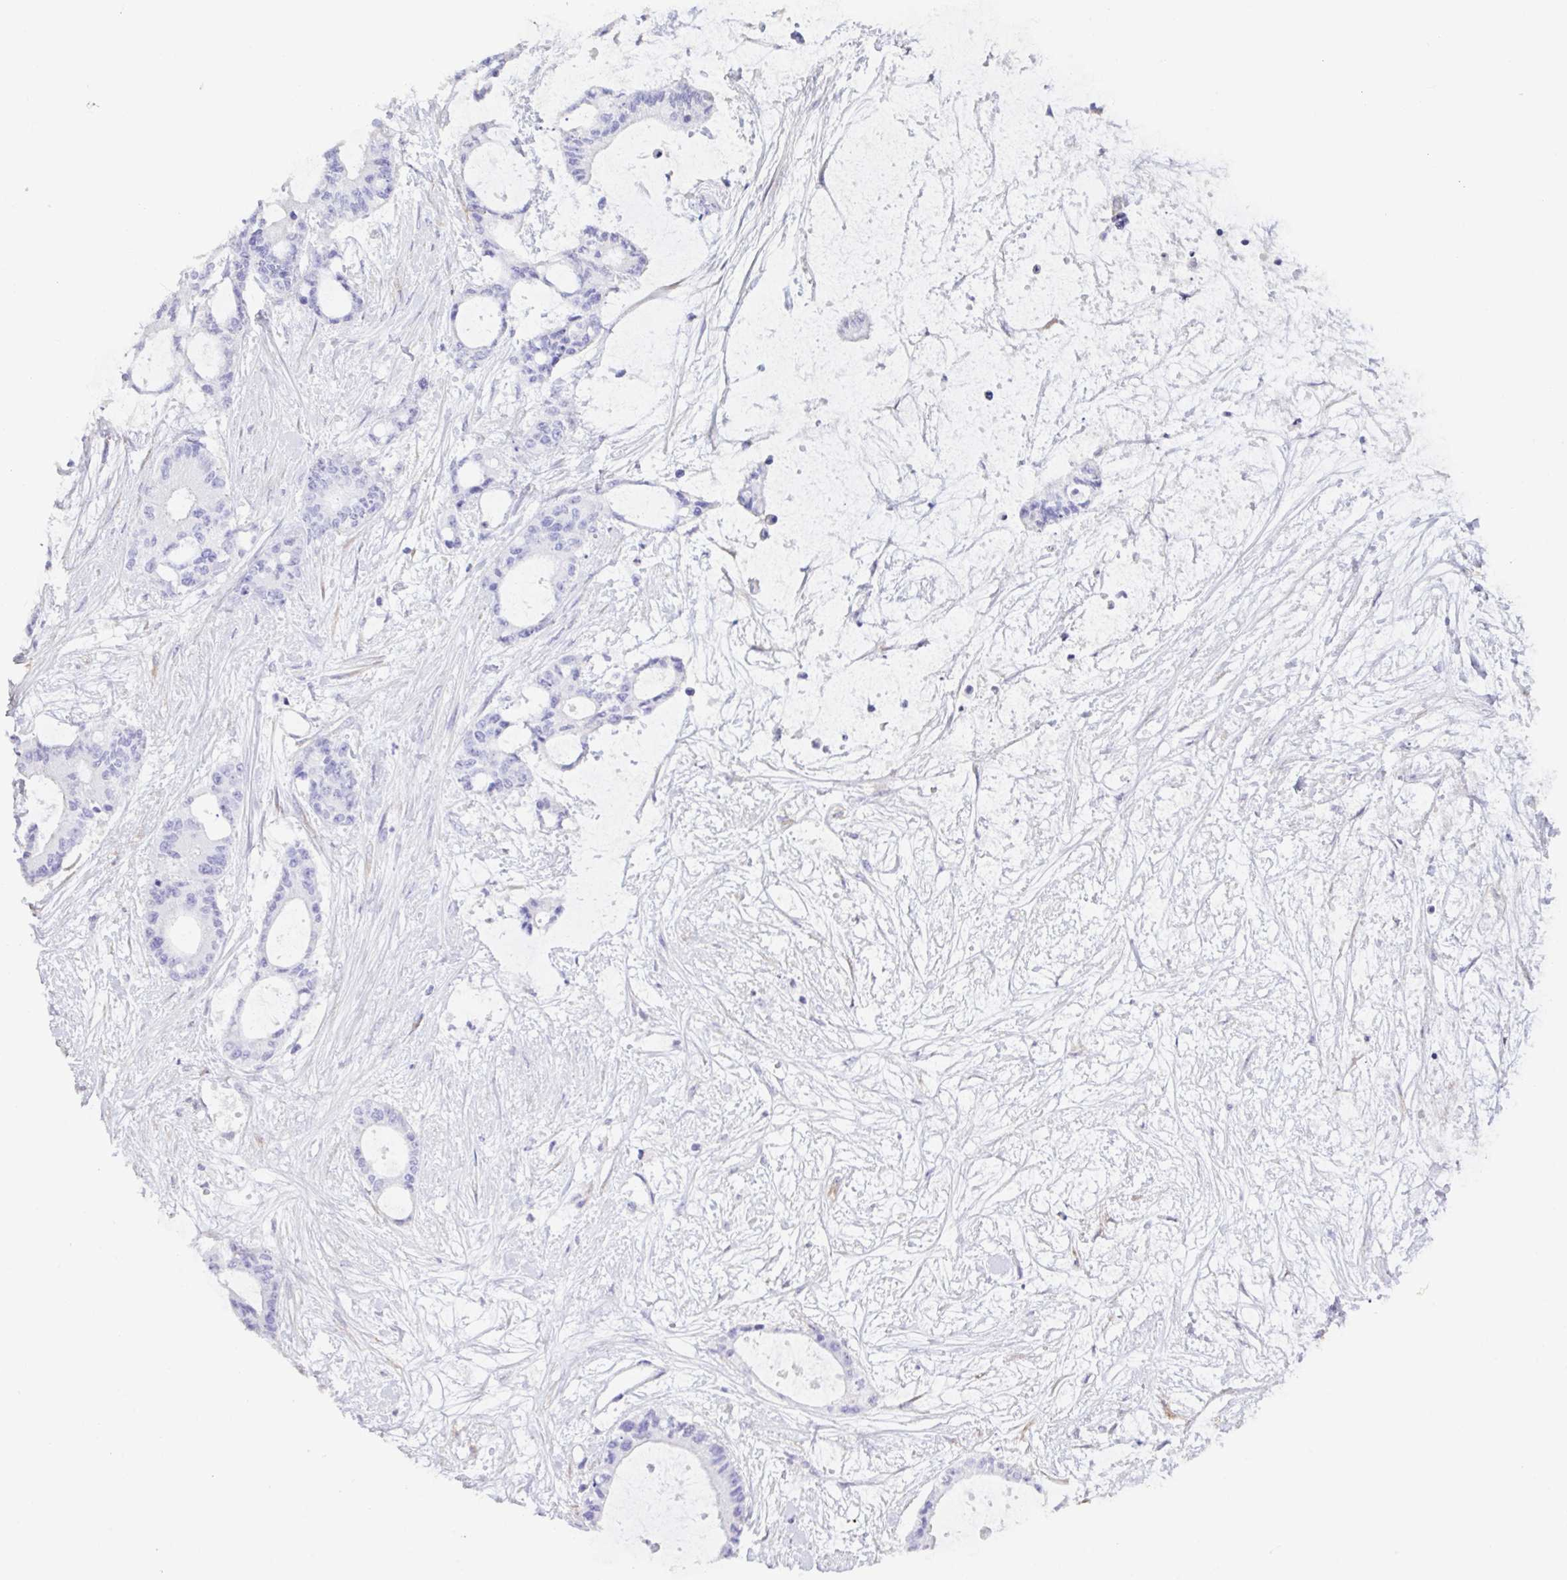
{"staining": {"intensity": "negative", "quantity": "none", "location": "none"}, "tissue": "liver cancer", "cell_type": "Tumor cells", "image_type": "cancer", "snomed": [{"axis": "morphology", "description": "Normal tissue, NOS"}, {"axis": "morphology", "description": "Cholangiocarcinoma"}, {"axis": "topography", "description": "Liver"}, {"axis": "topography", "description": "Peripheral nerve tissue"}], "caption": "IHC histopathology image of neoplastic tissue: cholangiocarcinoma (liver) stained with DAB (3,3'-diaminobenzidine) demonstrates no significant protein expression in tumor cells. Nuclei are stained in blue.", "gene": "TNNC1", "patient": {"sex": "female", "age": 73}}